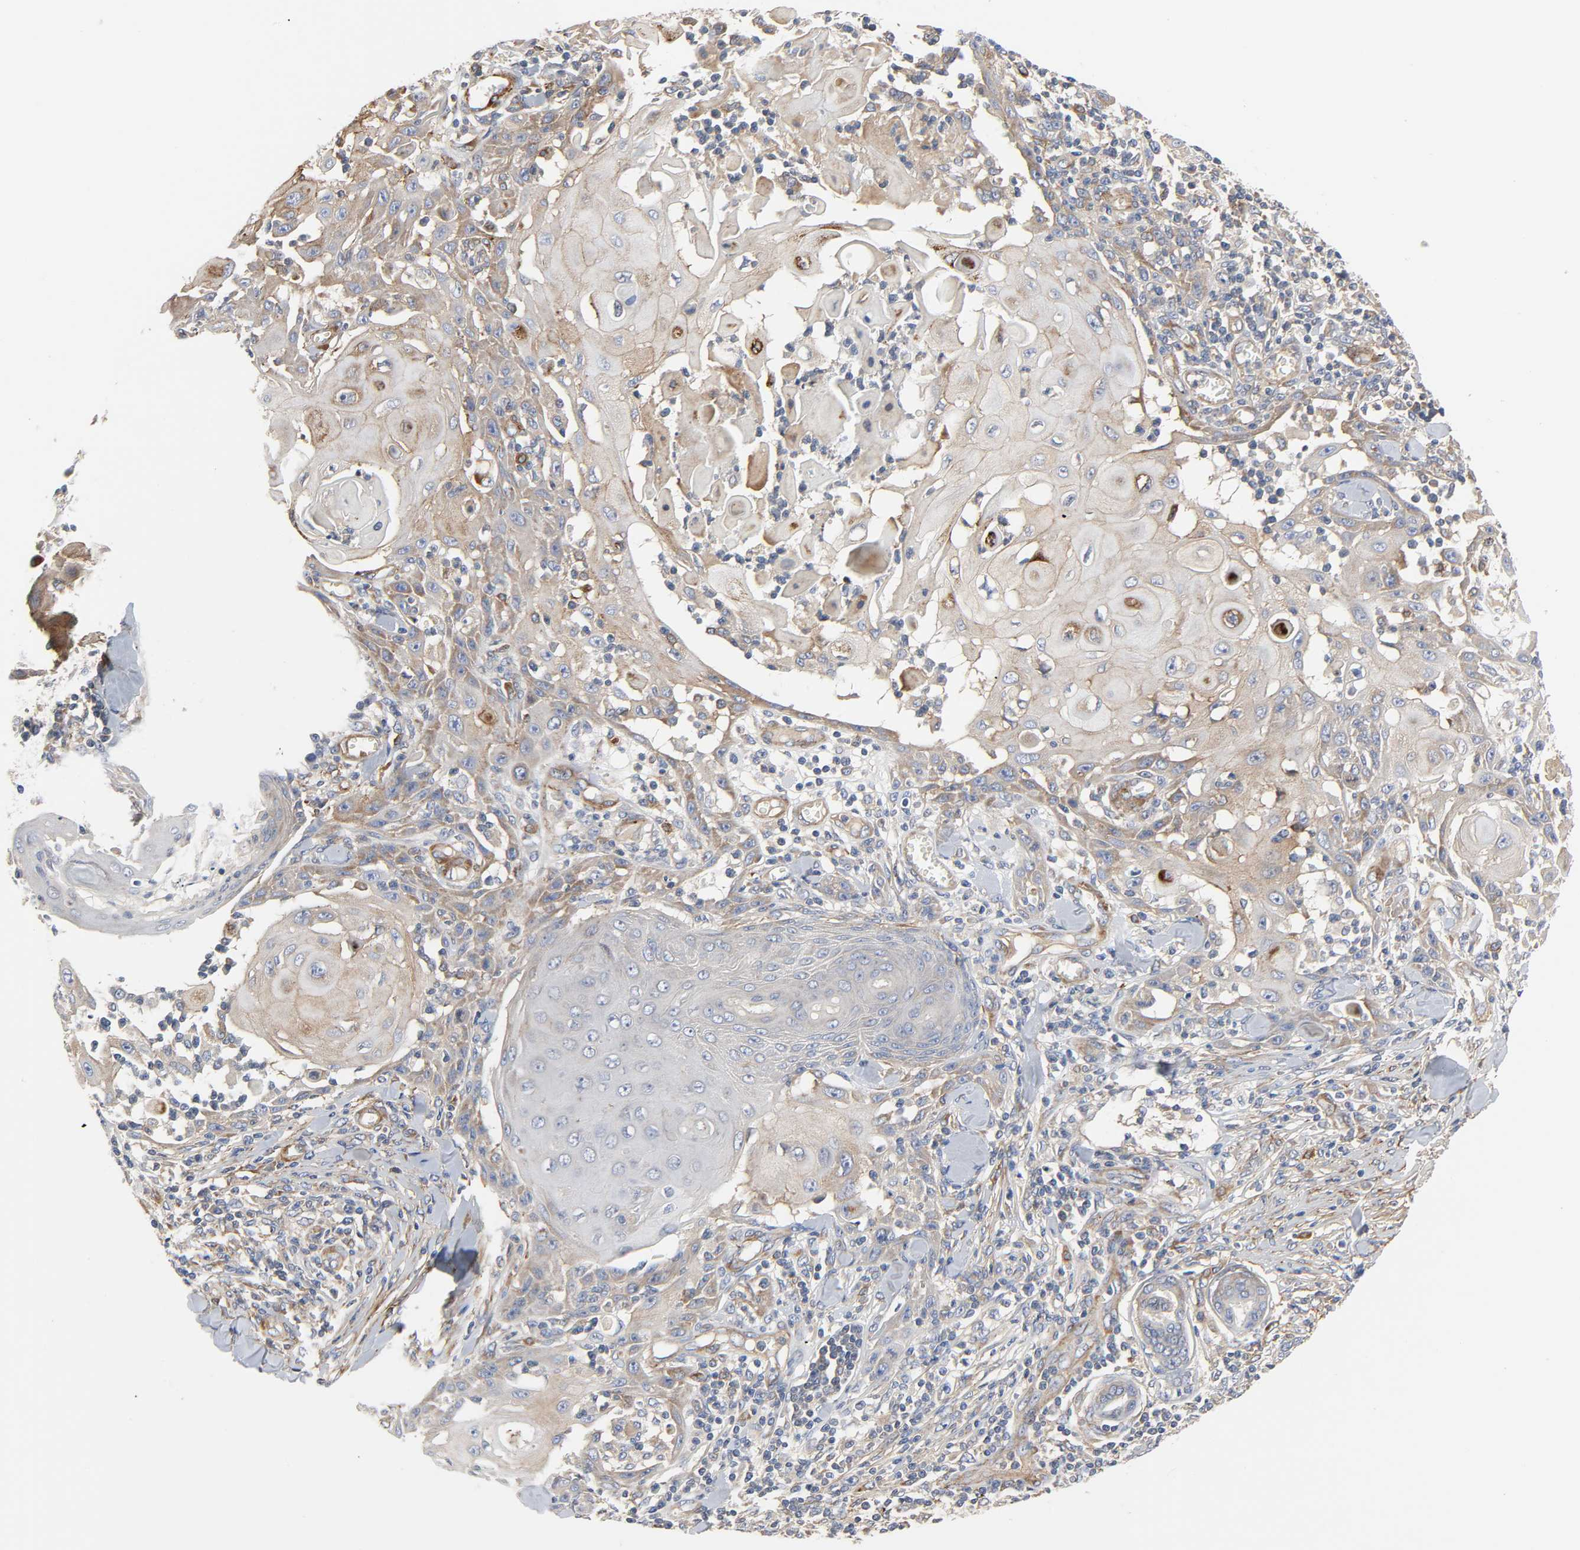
{"staining": {"intensity": "weak", "quantity": "<25%", "location": "cytoplasmic/membranous"}, "tissue": "skin cancer", "cell_type": "Tumor cells", "image_type": "cancer", "snomed": [{"axis": "morphology", "description": "Squamous cell carcinoma, NOS"}, {"axis": "topography", "description": "Skin"}], "caption": "The photomicrograph shows no staining of tumor cells in squamous cell carcinoma (skin). The staining was performed using DAB to visualize the protein expression in brown, while the nuclei were stained in blue with hematoxylin (Magnification: 20x).", "gene": "ARHGAP1", "patient": {"sex": "male", "age": 24}}